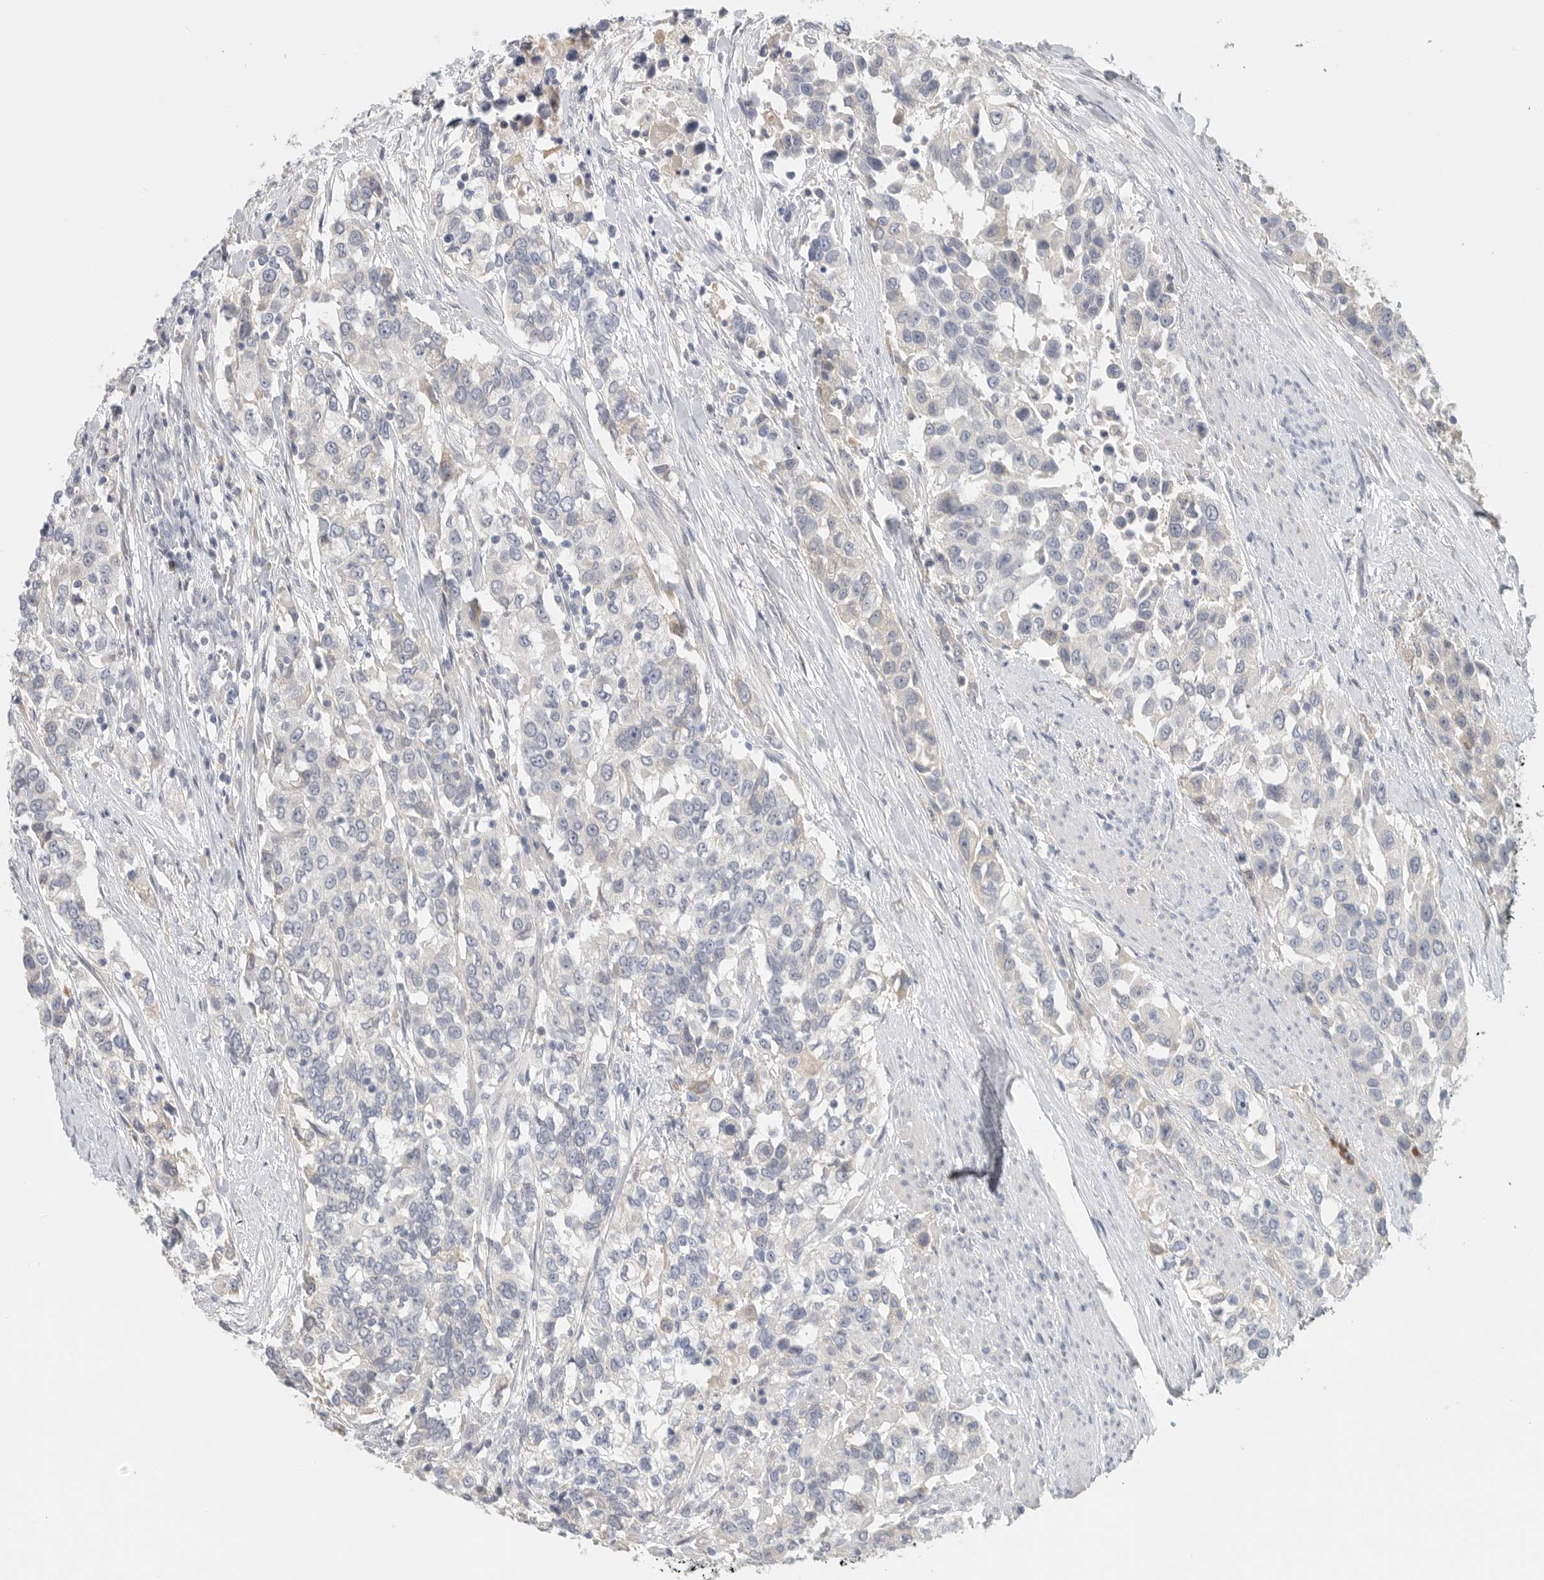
{"staining": {"intensity": "negative", "quantity": "none", "location": "none"}, "tissue": "urothelial cancer", "cell_type": "Tumor cells", "image_type": "cancer", "snomed": [{"axis": "morphology", "description": "Urothelial carcinoma, High grade"}, {"axis": "topography", "description": "Urinary bladder"}], "caption": "High power microscopy photomicrograph of an IHC image of urothelial cancer, revealing no significant staining in tumor cells.", "gene": "PAM", "patient": {"sex": "female", "age": 80}}